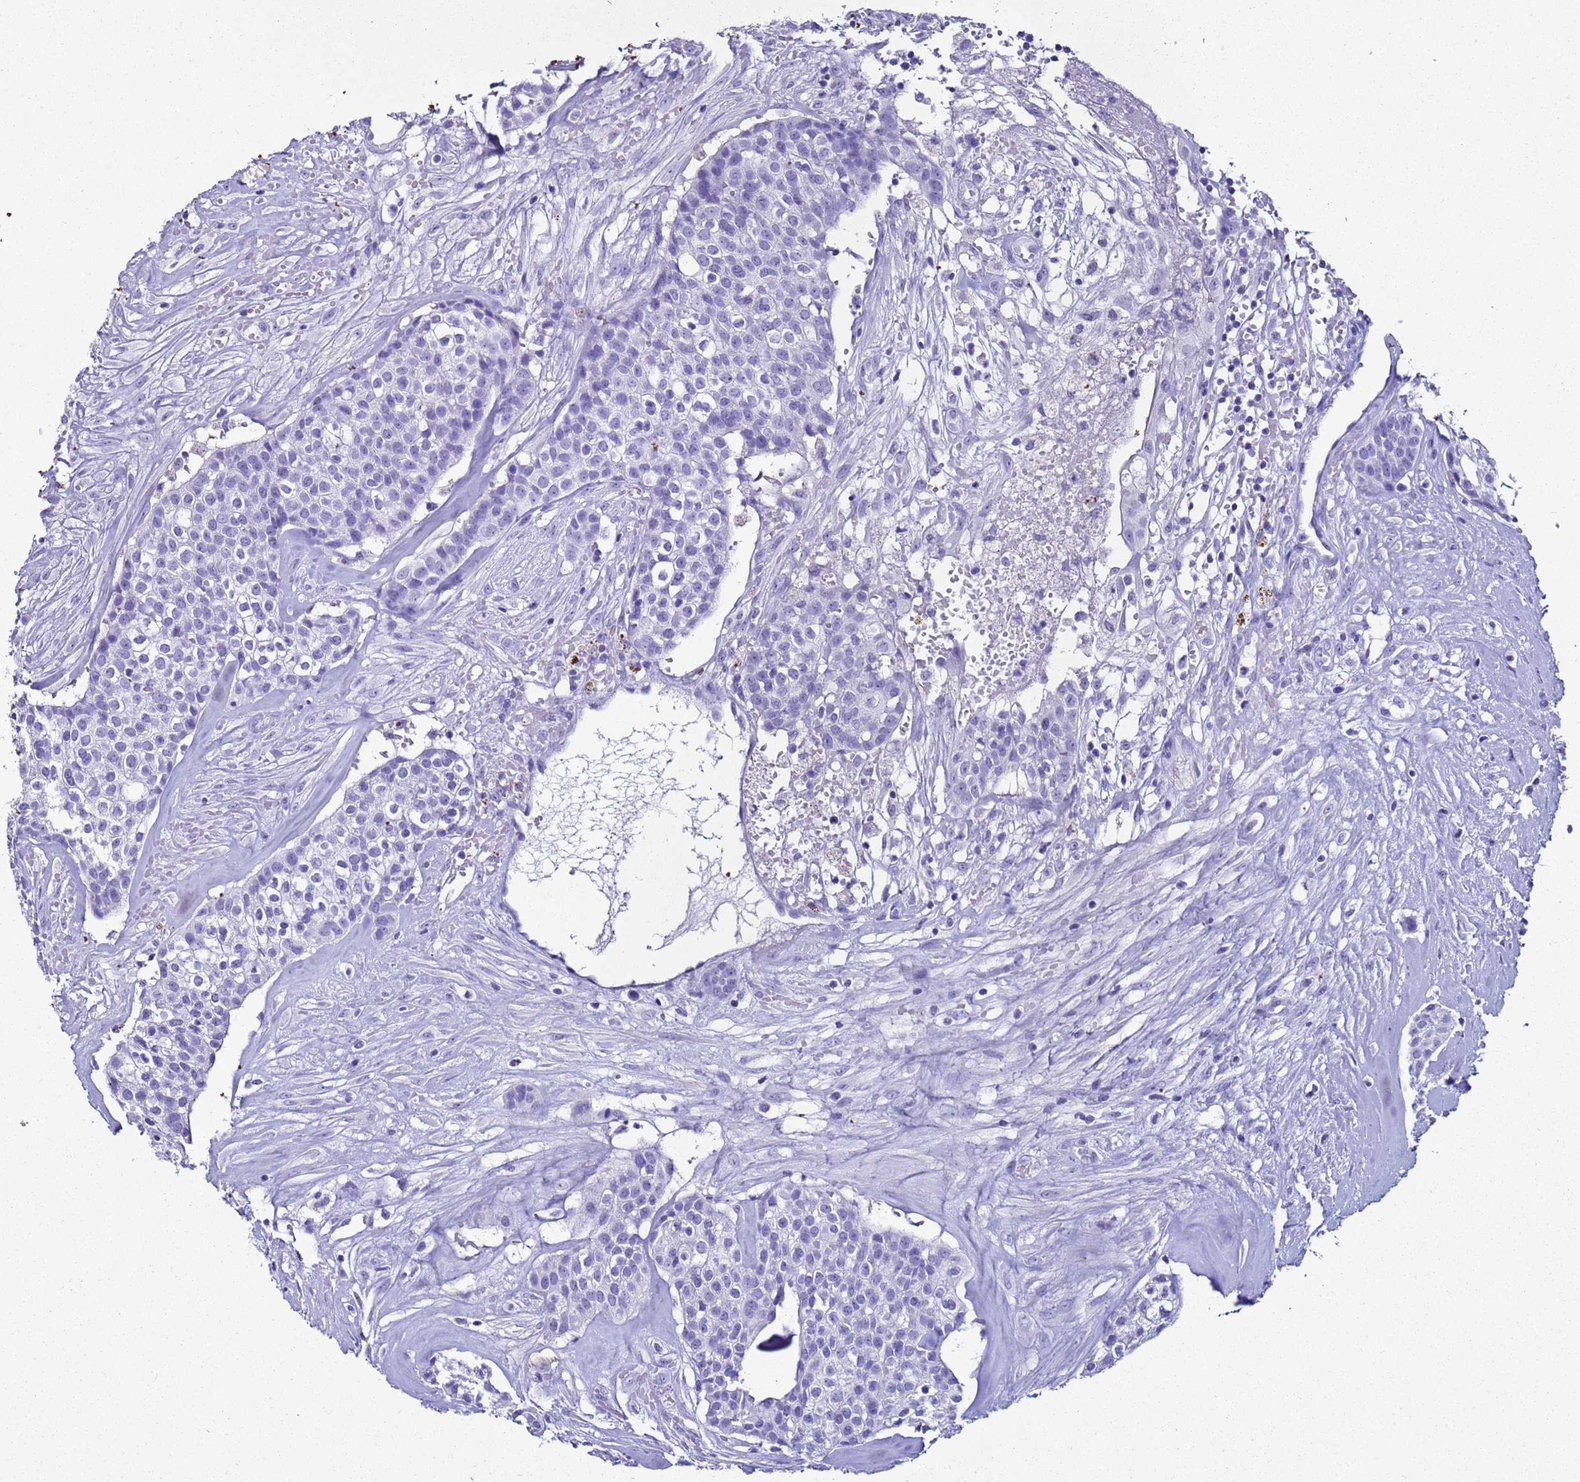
{"staining": {"intensity": "negative", "quantity": "none", "location": "none"}, "tissue": "head and neck cancer", "cell_type": "Tumor cells", "image_type": "cancer", "snomed": [{"axis": "morphology", "description": "Adenocarcinoma, NOS"}, {"axis": "topography", "description": "Head-Neck"}], "caption": "Micrograph shows no significant protein expression in tumor cells of head and neck cancer (adenocarcinoma).", "gene": "LCMT1", "patient": {"sex": "male", "age": 81}}